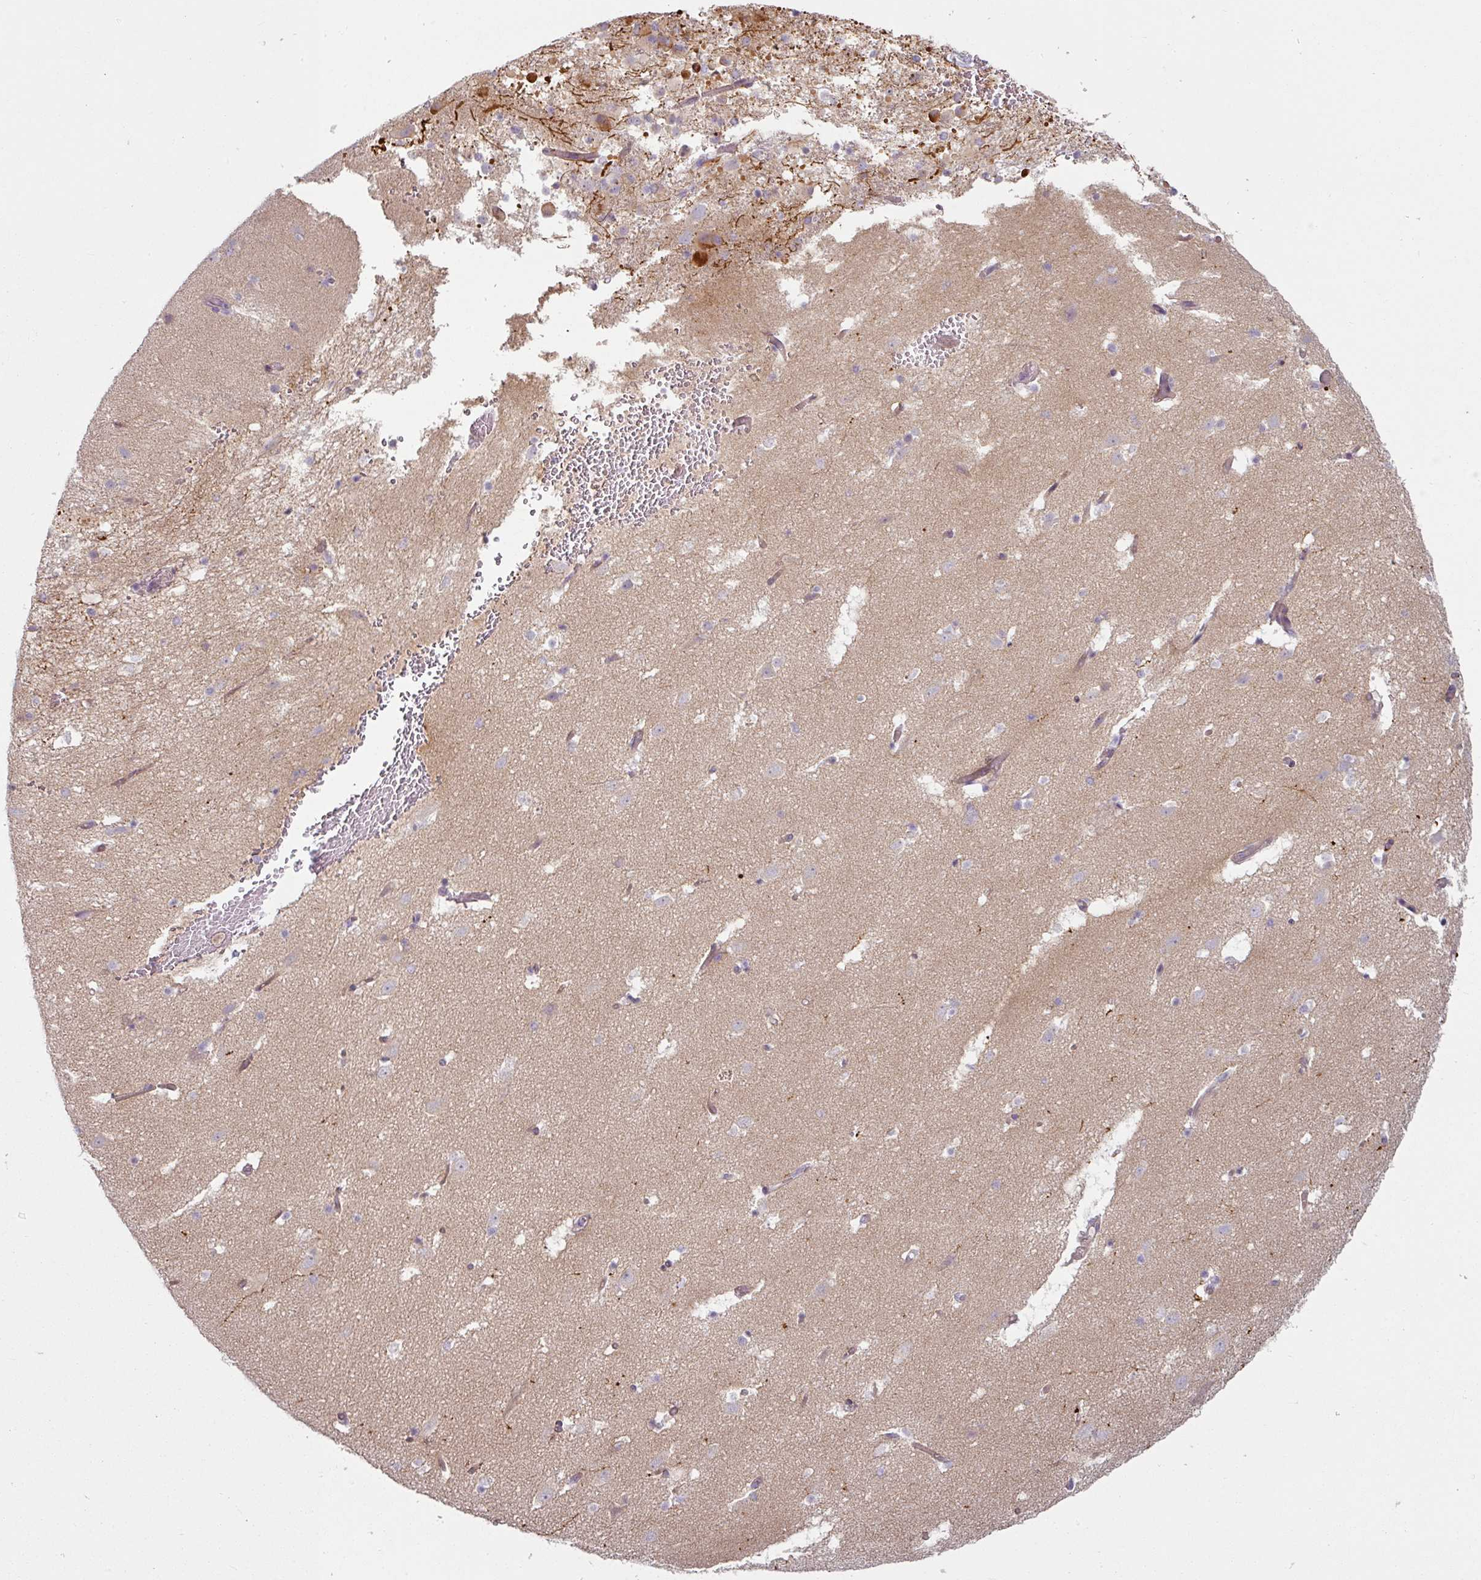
{"staining": {"intensity": "weak", "quantity": "<25%", "location": "cytoplasmic/membranous"}, "tissue": "caudate", "cell_type": "Glial cells", "image_type": "normal", "snomed": [{"axis": "morphology", "description": "Normal tissue, NOS"}, {"axis": "topography", "description": "Lateral ventricle wall"}], "caption": "This is a photomicrograph of IHC staining of benign caudate, which shows no expression in glial cells.", "gene": "MTMR14", "patient": {"sex": "male", "age": 37}}